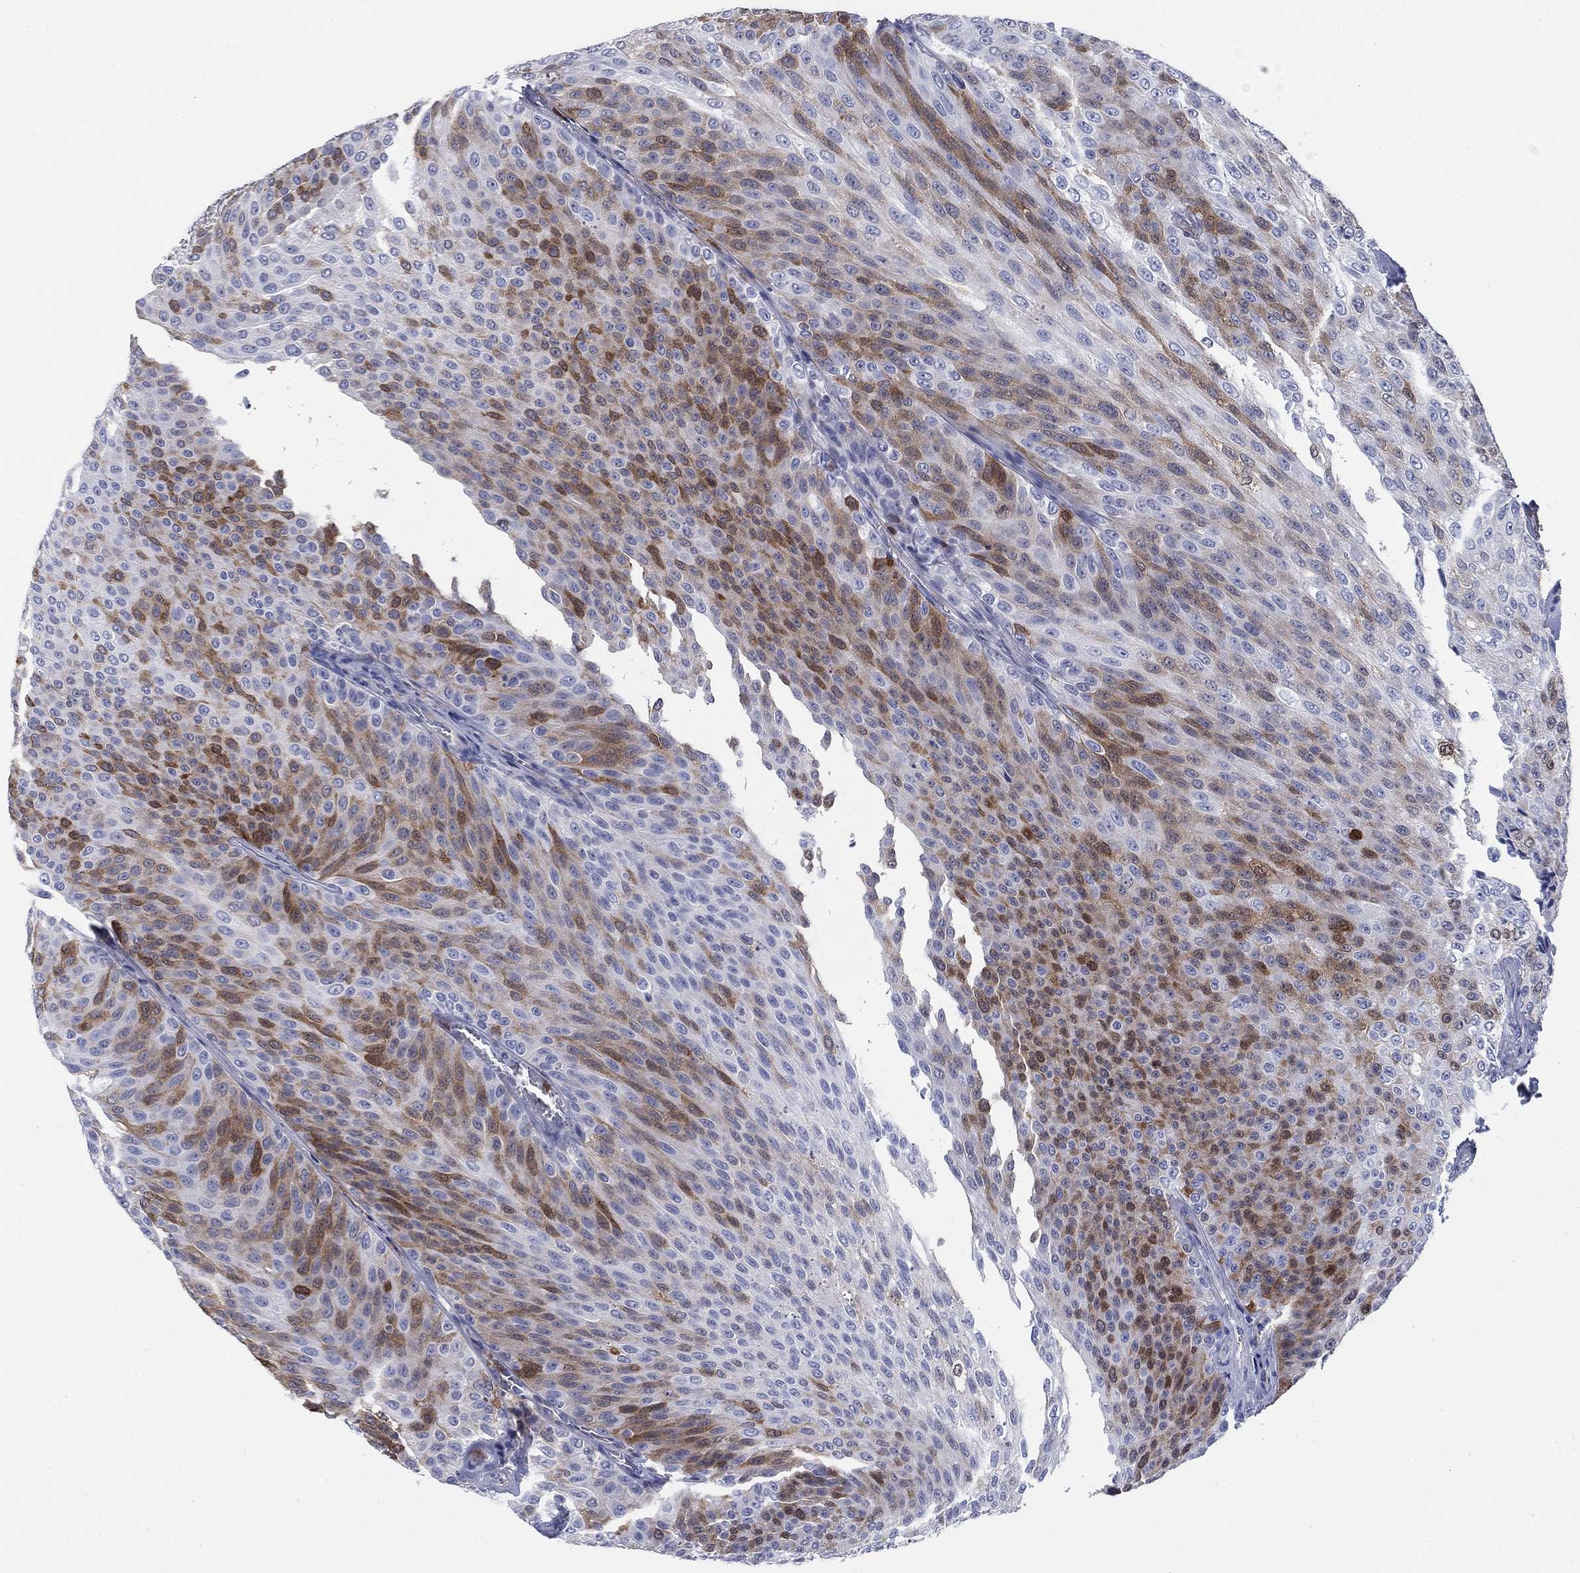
{"staining": {"intensity": "strong", "quantity": "<25%", "location": "cytoplasmic/membranous"}, "tissue": "urothelial cancer", "cell_type": "Tumor cells", "image_type": "cancer", "snomed": [{"axis": "morphology", "description": "Urothelial carcinoma, Low grade"}, {"axis": "topography", "description": "Ureter, NOS"}, {"axis": "topography", "description": "Urinary bladder"}], "caption": "IHC image of human urothelial cancer stained for a protein (brown), which shows medium levels of strong cytoplasmic/membranous positivity in about <25% of tumor cells.", "gene": "STMN1", "patient": {"sex": "male", "age": 78}}